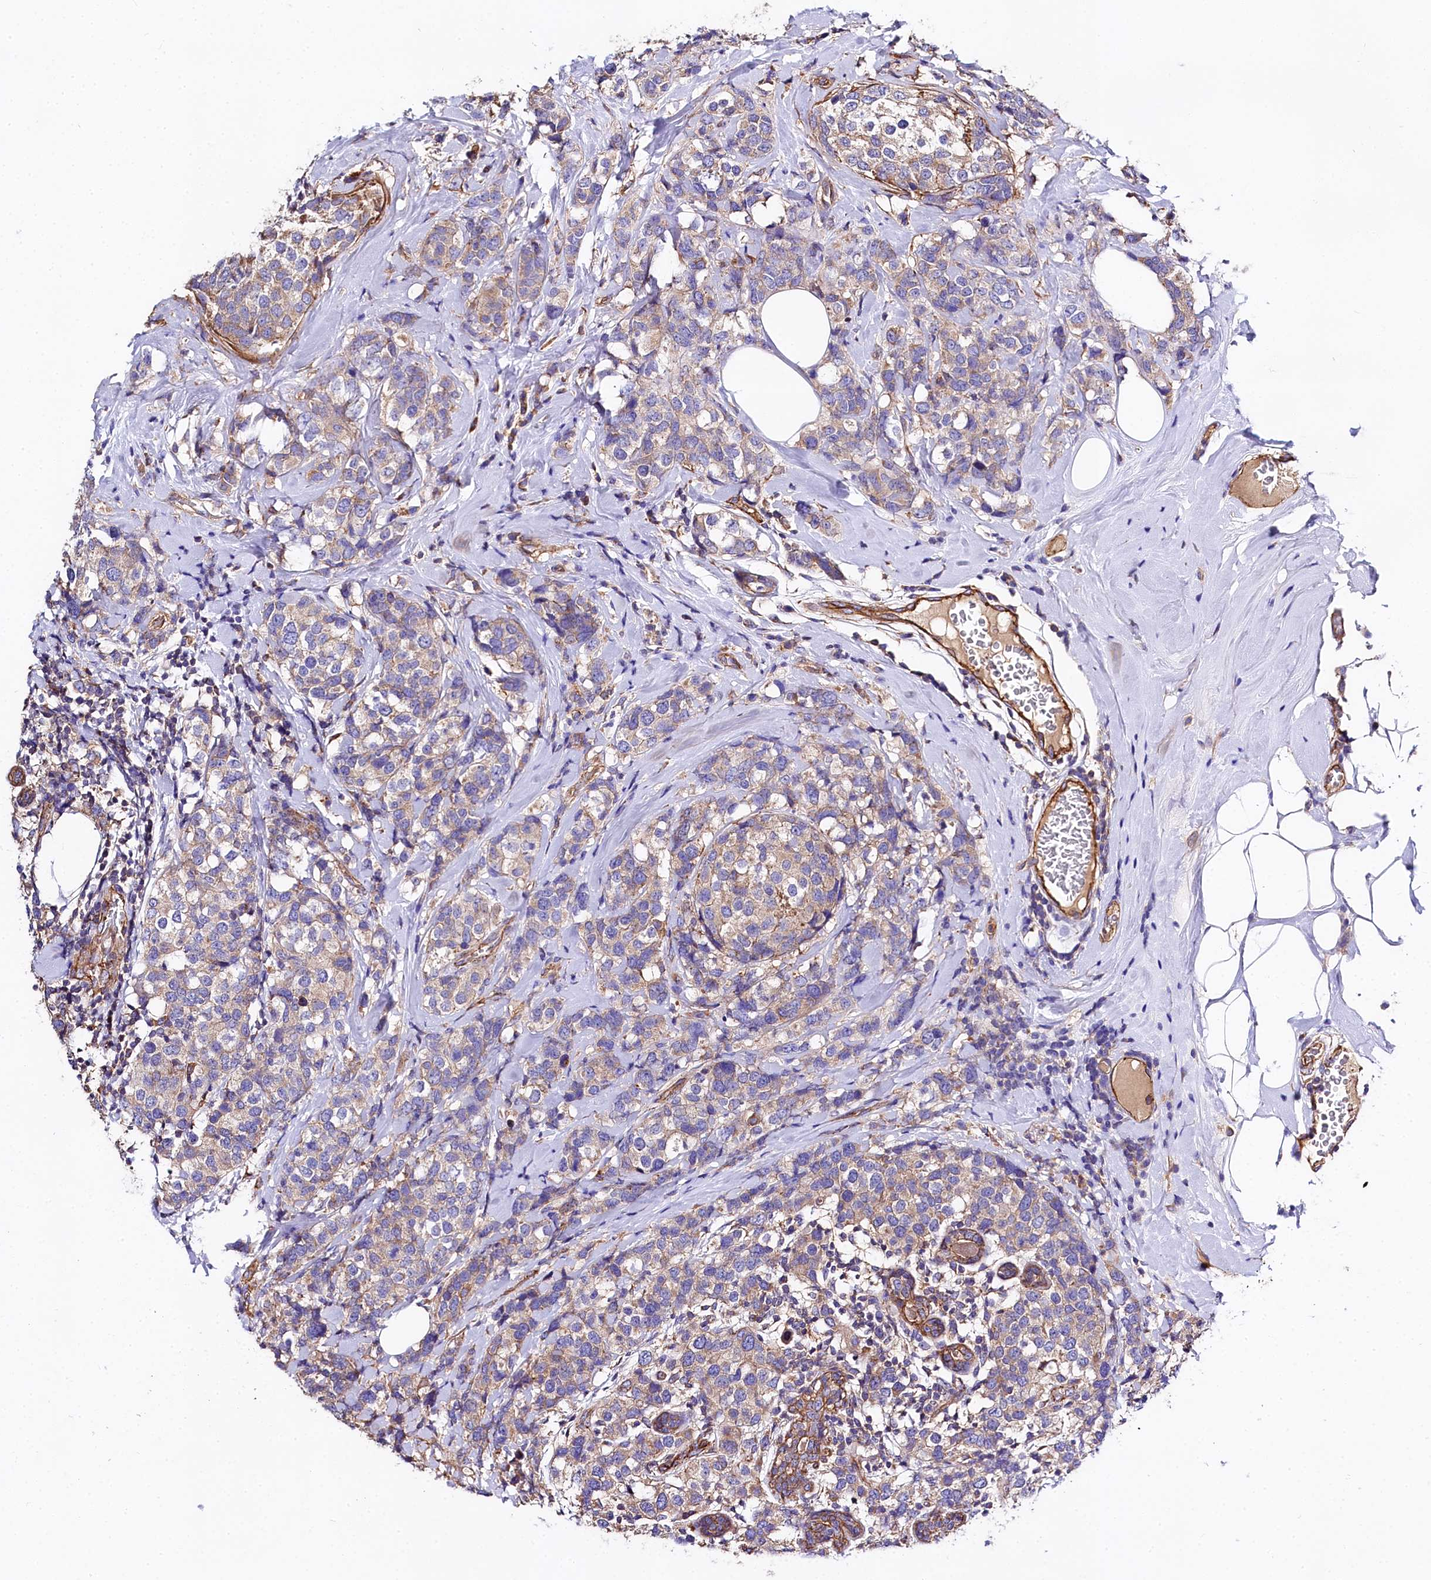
{"staining": {"intensity": "weak", "quantity": "25%-75%", "location": "cytoplasmic/membranous"}, "tissue": "breast cancer", "cell_type": "Tumor cells", "image_type": "cancer", "snomed": [{"axis": "morphology", "description": "Lobular carcinoma"}, {"axis": "topography", "description": "Breast"}], "caption": "Immunohistochemistry (IHC) photomicrograph of breast lobular carcinoma stained for a protein (brown), which shows low levels of weak cytoplasmic/membranous expression in approximately 25%-75% of tumor cells.", "gene": "FCHSD2", "patient": {"sex": "female", "age": 59}}